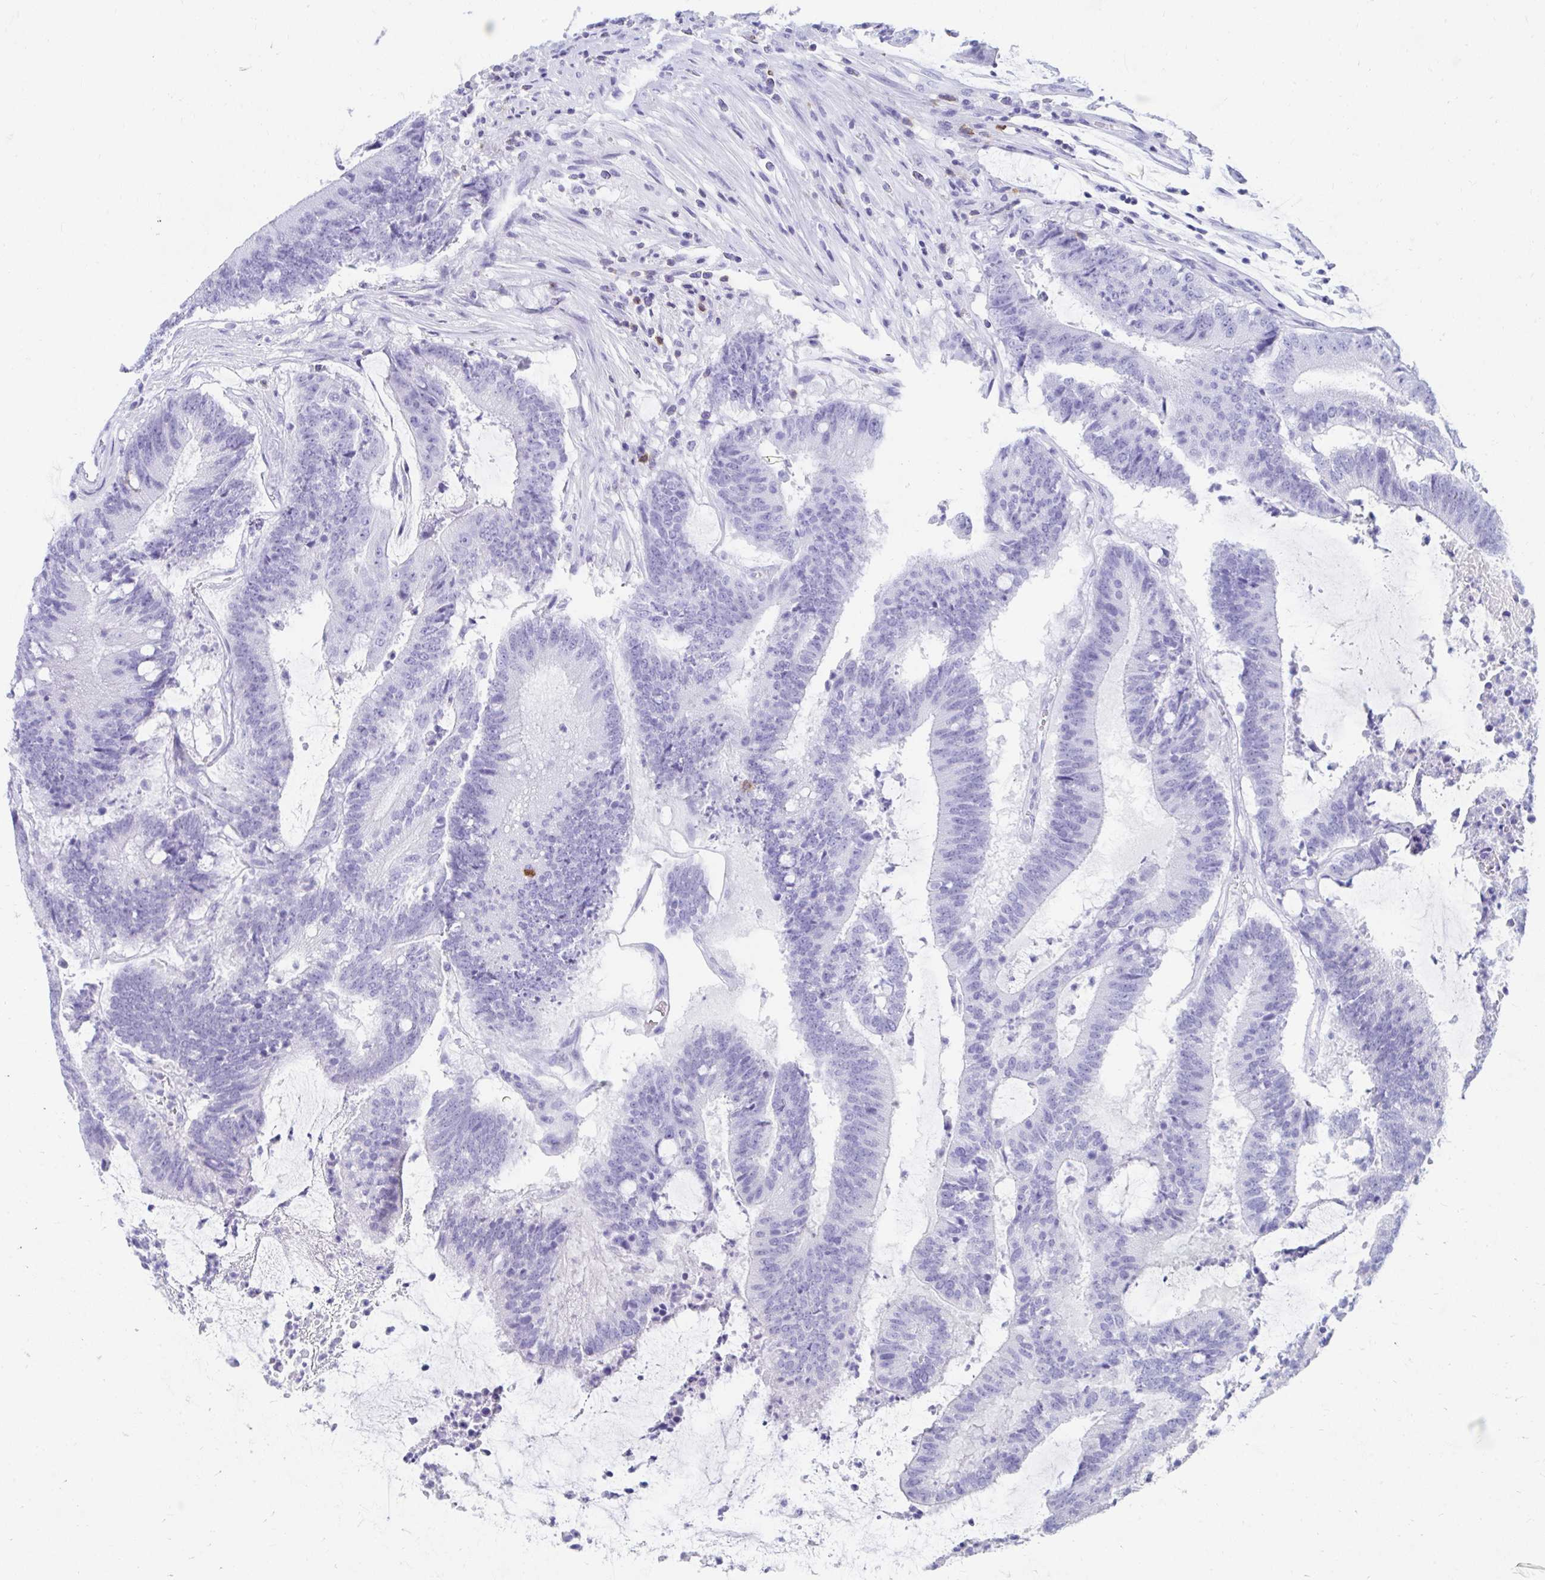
{"staining": {"intensity": "negative", "quantity": "none", "location": "none"}, "tissue": "colorectal cancer", "cell_type": "Tumor cells", "image_type": "cancer", "snomed": [{"axis": "morphology", "description": "Adenocarcinoma, NOS"}, {"axis": "topography", "description": "Colon"}], "caption": "Immunohistochemical staining of human colorectal cancer (adenocarcinoma) displays no significant positivity in tumor cells.", "gene": "CD7", "patient": {"sex": "female", "age": 43}}